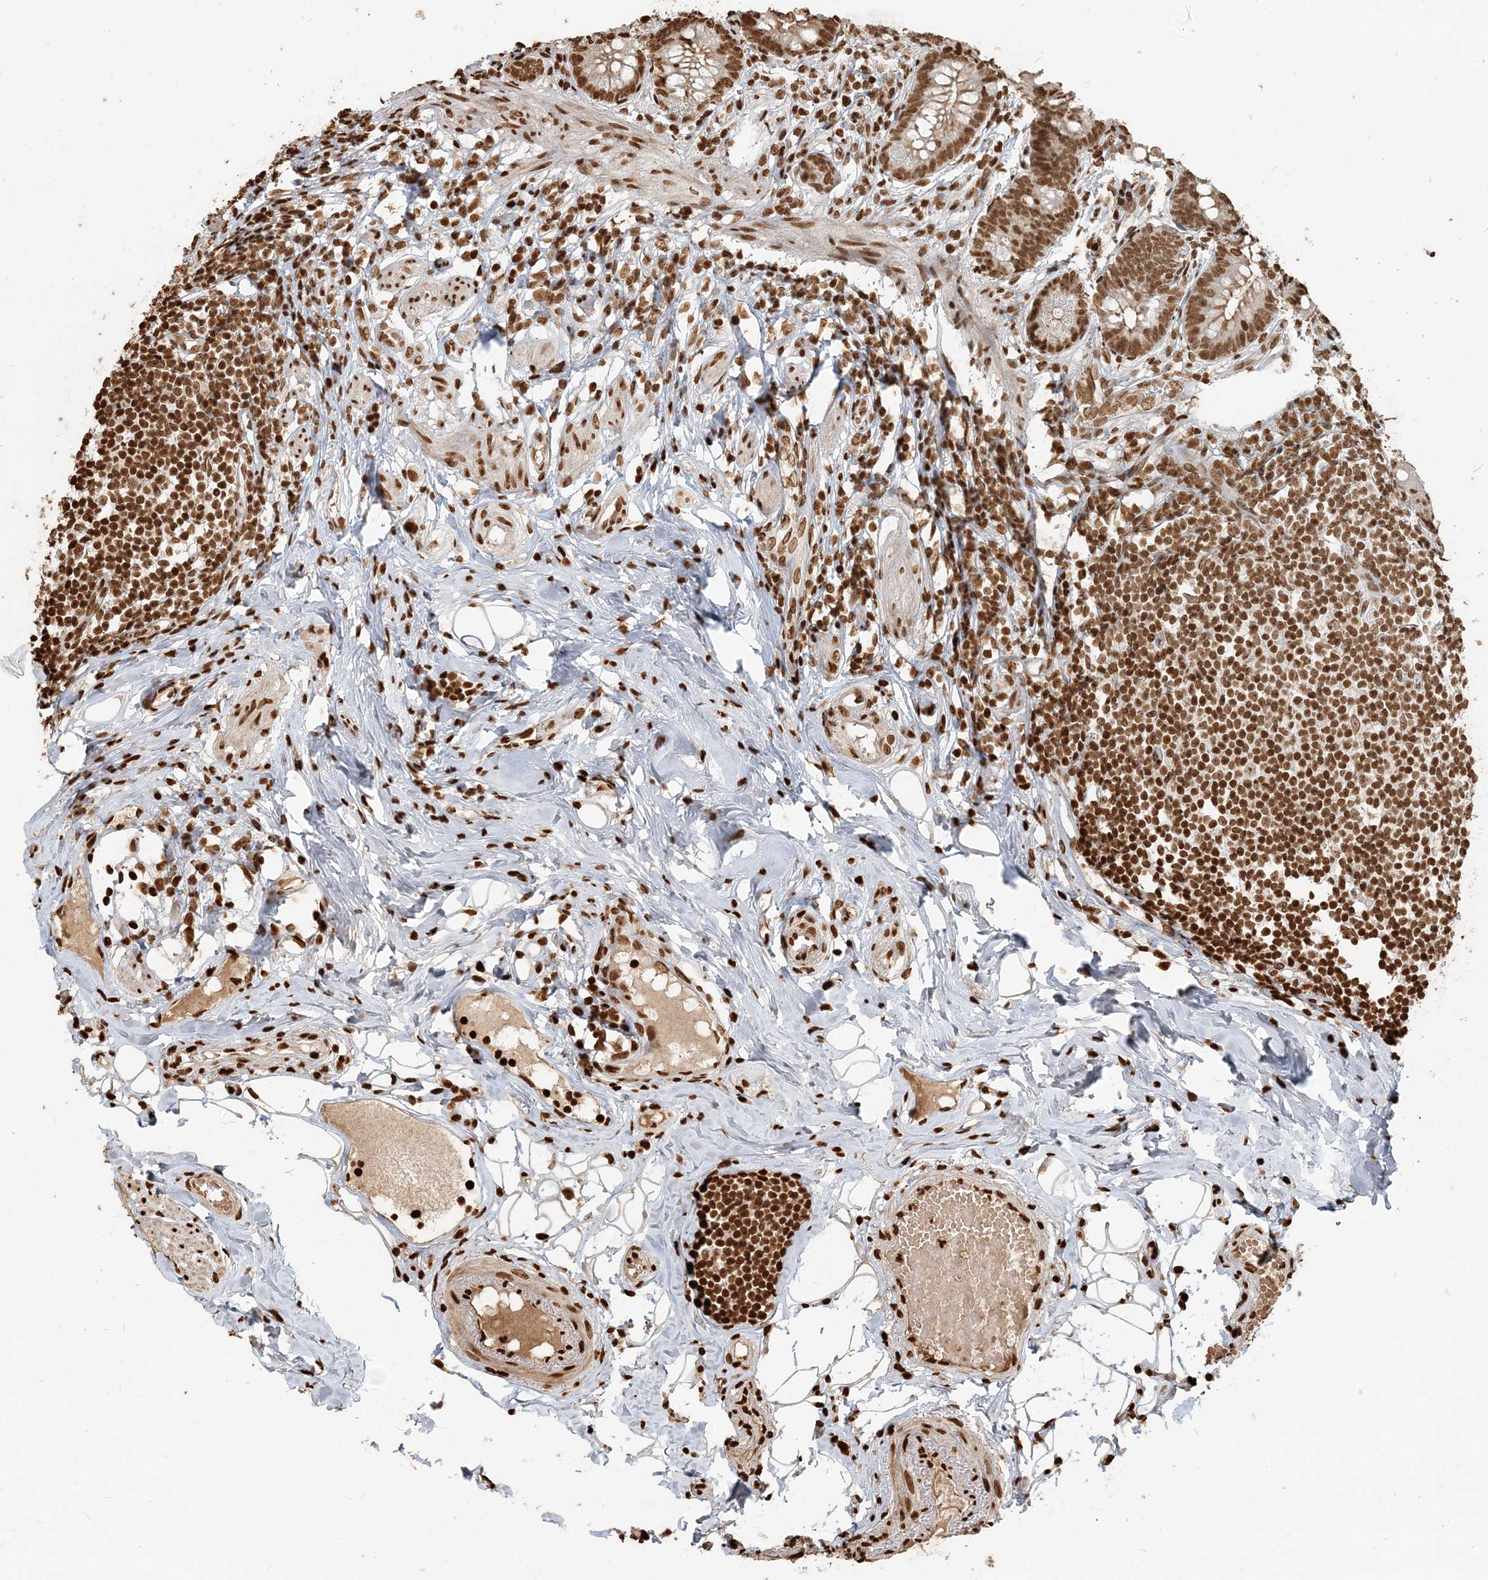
{"staining": {"intensity": "strong", "quantity": ">75%", "location": "nuclear"}, "tissue": "appendix", "cell_type": "Glandular cells", "image_type": "normal", "snomed": [{"axis": "morphology", "description": "Normal tissue, NOS"}, {"axis": "topography", "description": "Appendix"}], "caption": "Immunohistochemical staining of benign human appendix exhibits high levels of strong nuclear positivity in about >75% of glandular cells.", "gene": "H3", "patient": {"sex": "female", "age": 62}}